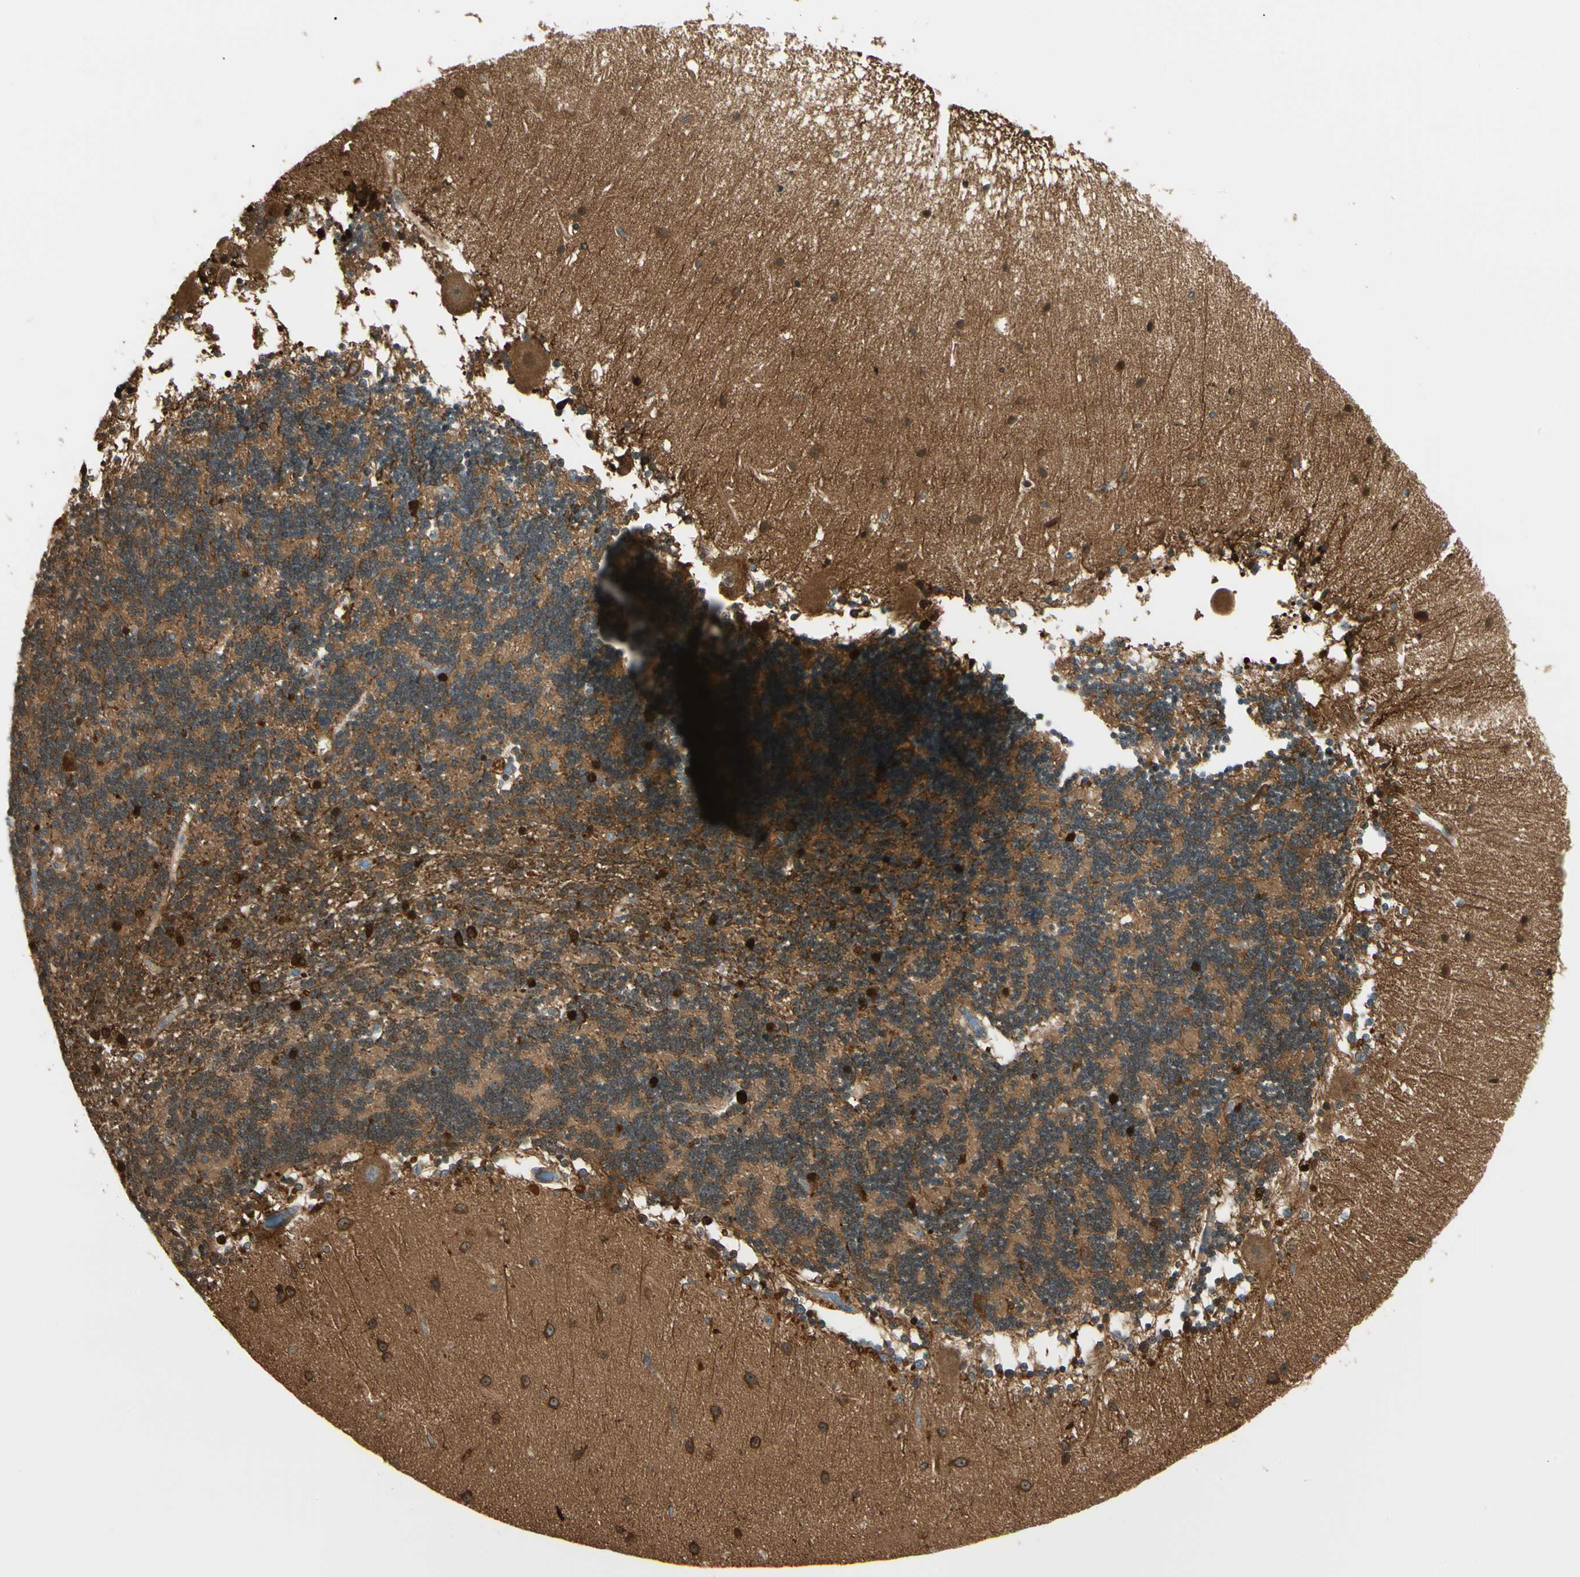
{"staining": {"intensity": "strong", "quantity": "<25%", "location": "nuclear"}, "tissue": "cerebellum", "cell_type": "Cells in granular layer", "image_type": "normal", "snomed": [{"axis": "morphology", "description": "Normal tissue, NOS"}, {"axis": "topography", "description": "Cerebellum"}], "caption": "Cells in granular layer reveal medium levels of strong nuclear positivity in about <25% of cells in normal cerebellum. (Stains: DAB (3,3'-diaminobenzidine) in brown, nuclei in blue, Microscopy: brightfield microscopy at high magnification).", "gene": "FTH1", "patient": {"sex": "female", "age": 54}}